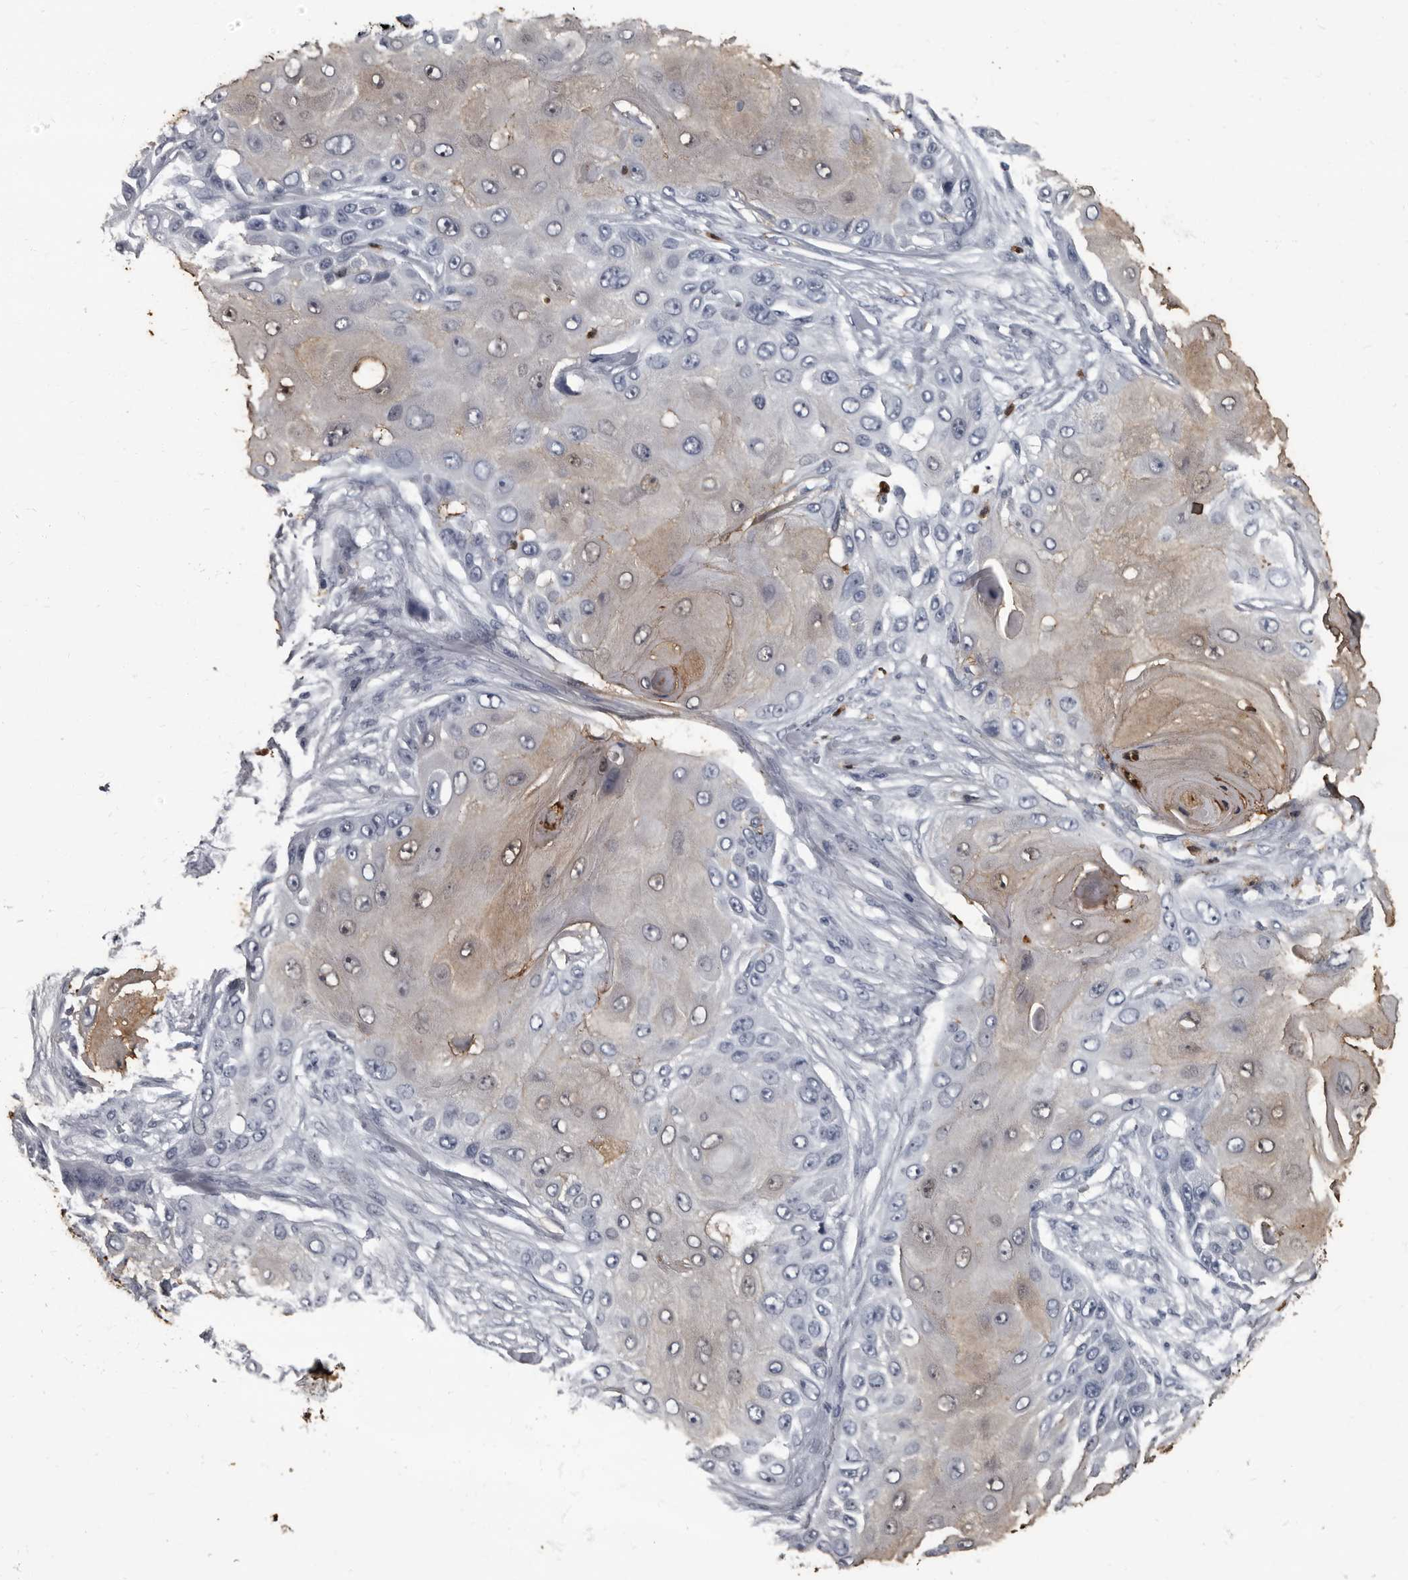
{"staining": {"intensity": "moderate", "quantity": "25%-75%", "location": "cytoplasmic/membranous"}, "tissue": "skin cancer", "cell_type": "Tumor cells", "image_type": "cancer", "snomed": [{"axis": "morphology", "description": "Squamous cell carcinoma, NOS"}, {"axis": "topography", "description": "Skin"}], "caption": "IHC (DAB (3,3'-diaminobenzidine)) staining of skin cancer (squamous cell carcinoma) displays moderate cytoplasmic/membranous protein expression in about 25%-75% of tumor cells.", "gene": "TPD52L1", "patient": {"sex": "female", "age": 44}}